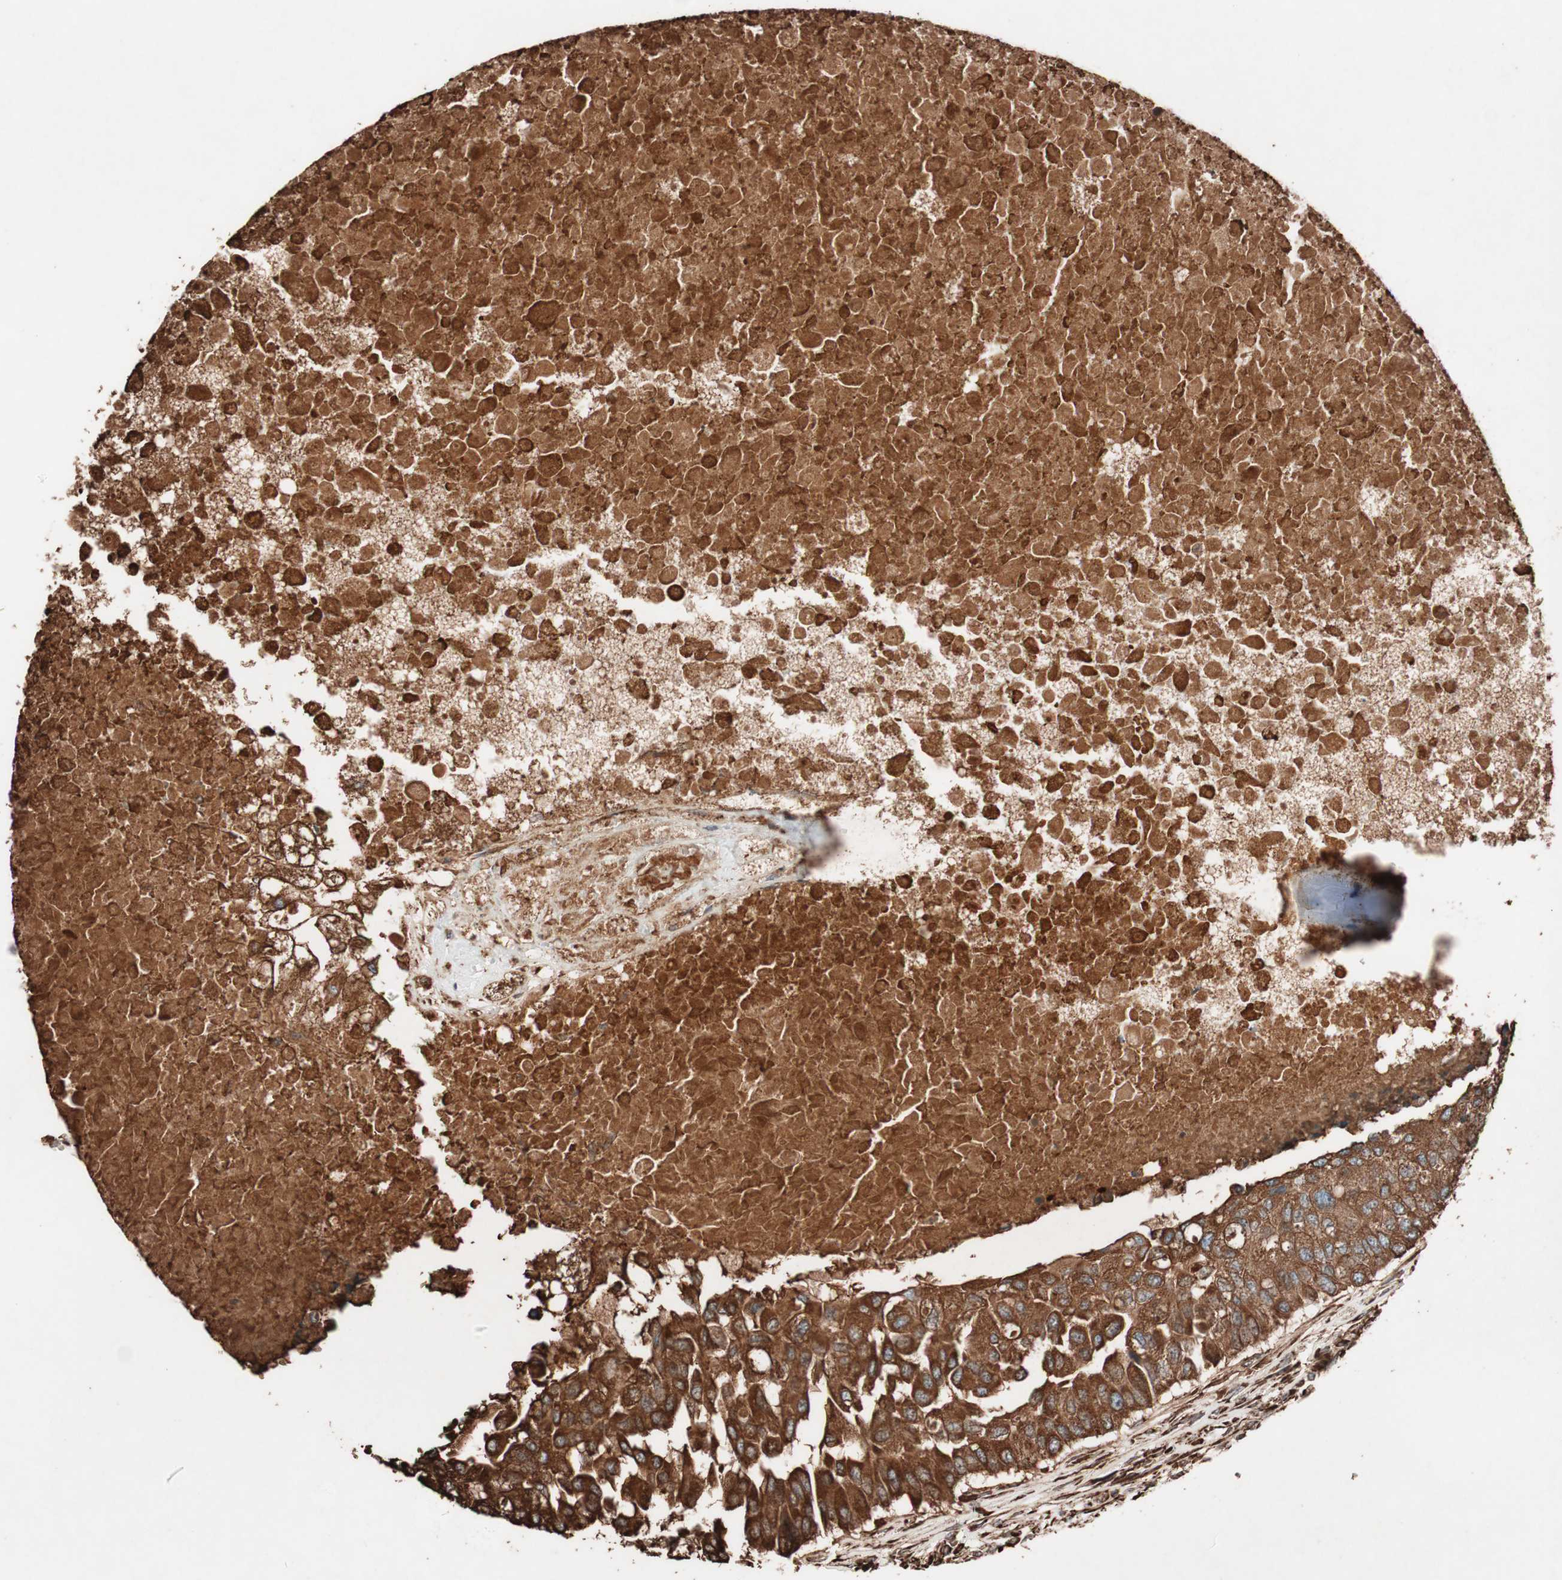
{"staining": {"intensity": "strong", "quantity": ">75%", "location": "cytoplasmic/membranous"}, "tissue": "breast cancer", "cell_type": "Tumor cells", "image_type": "cancer", "snomed": [{"axis": "morphology", "description": "Normal tissue, NOS"}, {"axis": "morphology", "description": "Duct carcinoma"}, {"axis": "topography", "description": "Breast"}], "caption": "High-power microscopy captured an immunohistochemistry (IHC) micrograph of invasive ductal carcinoma (breast), revealing strong cytoplasmic/membranous staining in about >75% of tumor cells. The staining is performed using DAB (3,3'-diaminobenzidine) brown chromogen to label protein expression. The nuclei are counter-stained blue using hematoxylin.", "gene": "VEGFA", "patient": {"sex": "female", "age": 49}}